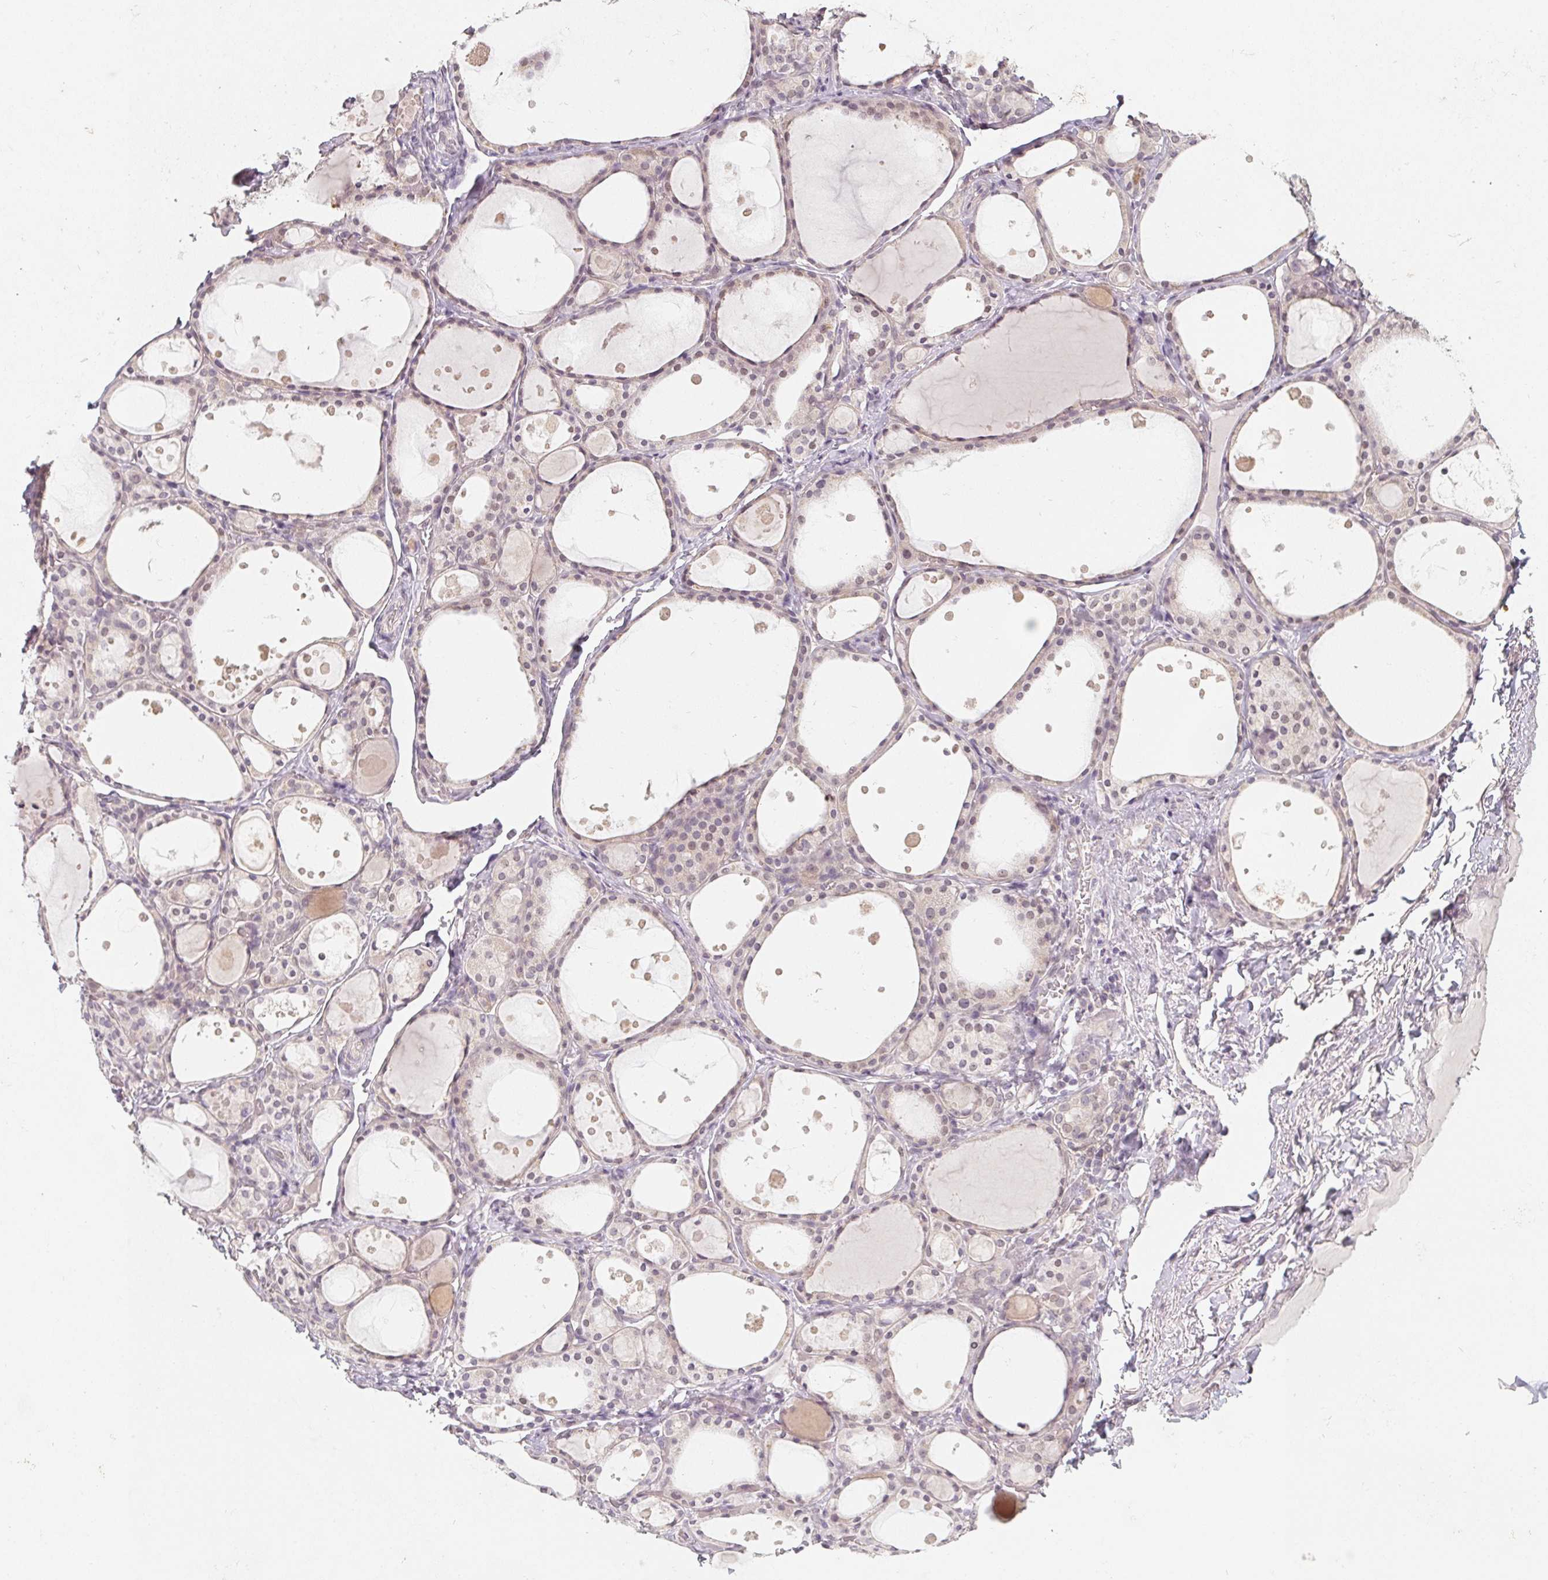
{"staining": {"intensity": "weak", "quantity": "<25%", "location": "cytoplasmic/membranous"}, "tissue": "thyroid gland", "cell_type": "Glandular cells", "image_type": "normal", "snomed": [{"axis": "morphology", "description": "Normal tissue, NOS"}, {"axis": "topography", "description": "Thyroid gland"}], "caption": "Immunohistochemistry (IHC) histopathology image of benign thyroid gland: thyroid gland stained with DAB displays no significant protein staining in glandular cells. (DAB (3,3'-diaminobenzidine) IHC, high magnification).", "gene": "SOAT1", "patient": {"sex": "male", "age": 68}}